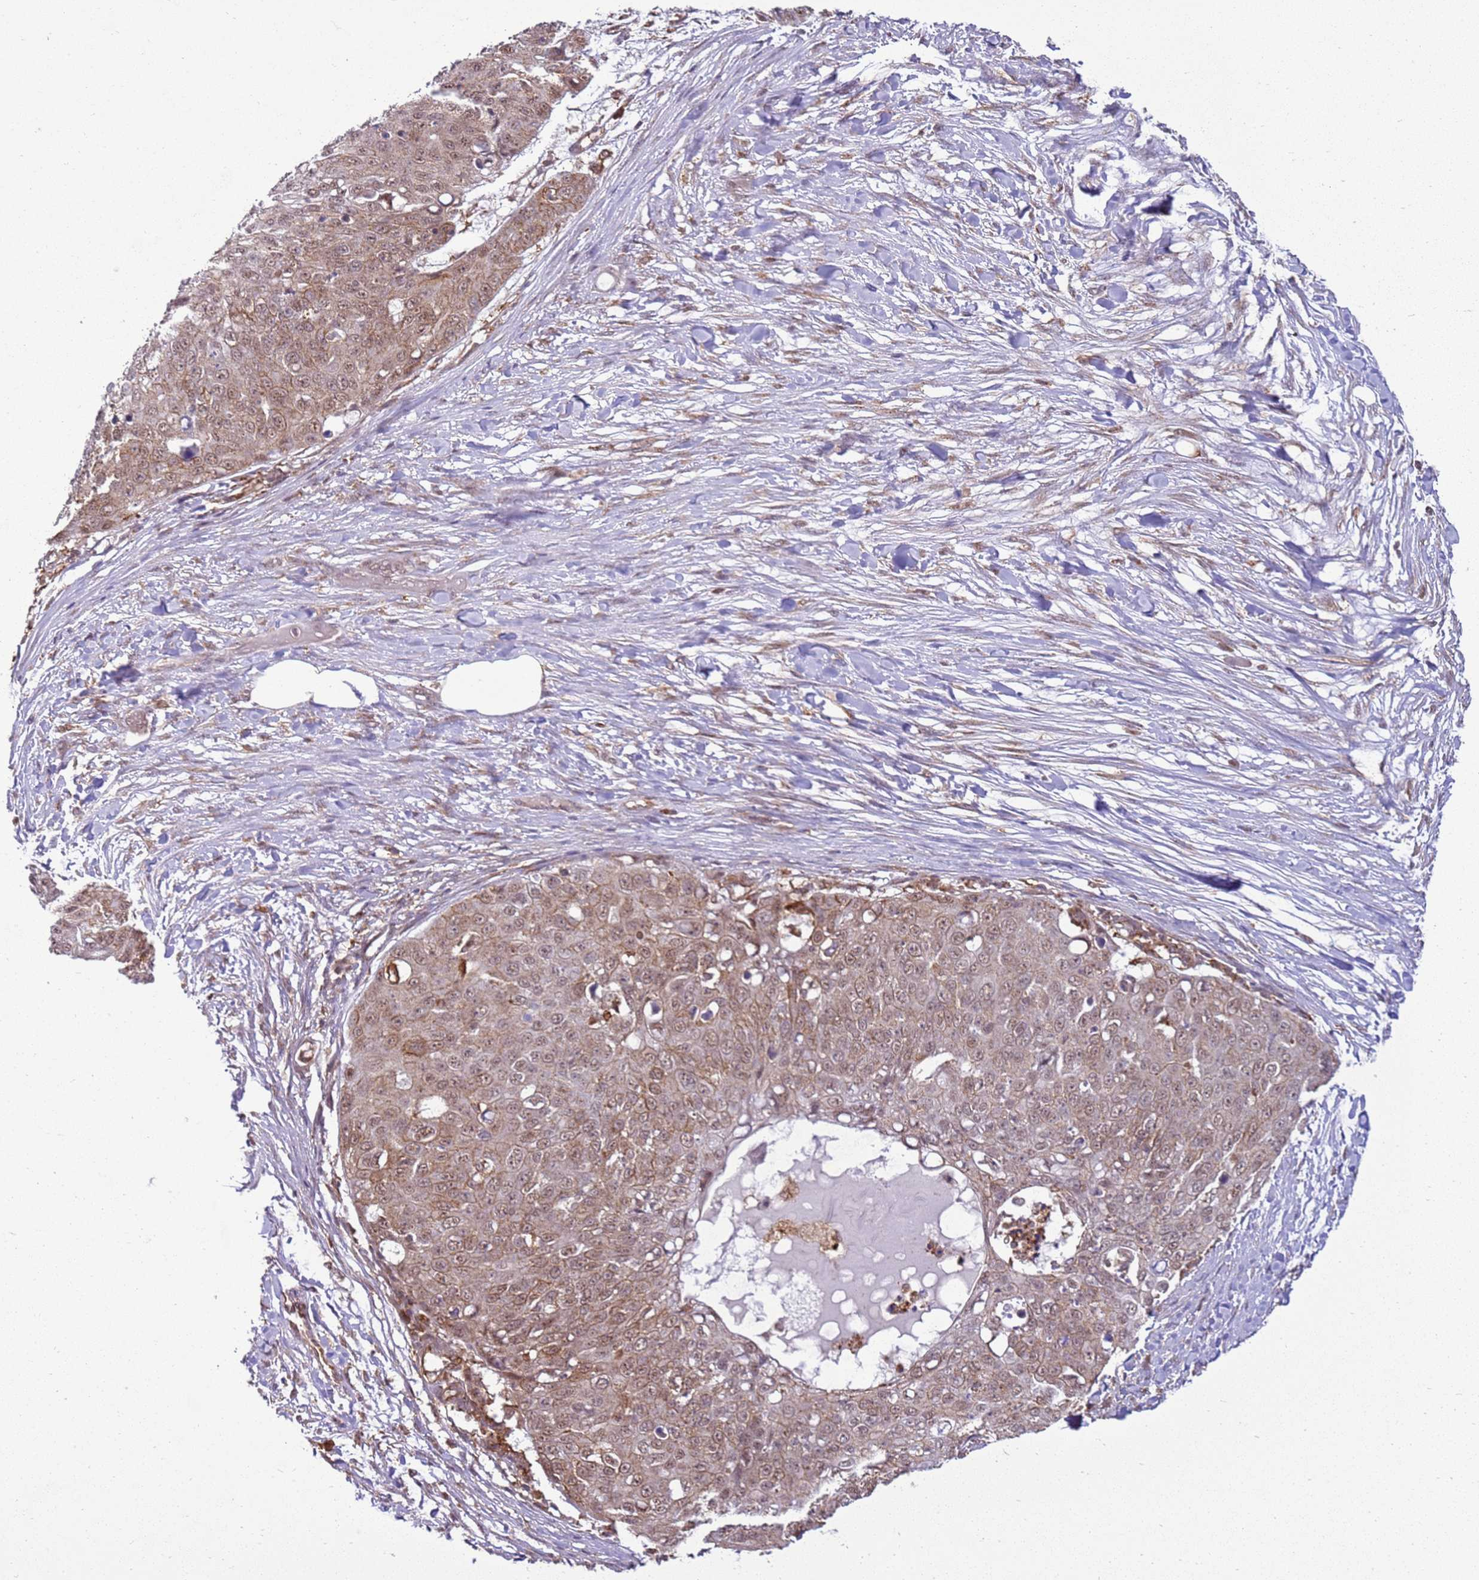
{"staining": {"intensity": "weak", "quantity": ">75%", "location": "cytoplasmic/membranous,nuclear"}, "tissue": "skin cancer", "cell_type": "Tumor cells", "image_type": "cancer", "snomed": [{"axis": "morphology", "description": "Squamous cell carcinoma, NOS"}, {"axis": "topography", "description": "Skin"}], "caption": "DAB immunohistochemical staining of human skin cancer (squamous cell carcinoma) exhibits weak cytoplasmic/membranous and nuclear protein staining in approximately >75% of tumor cells.", "gene": "GABRE", "patient": {"sex": "male", "age": 71}}